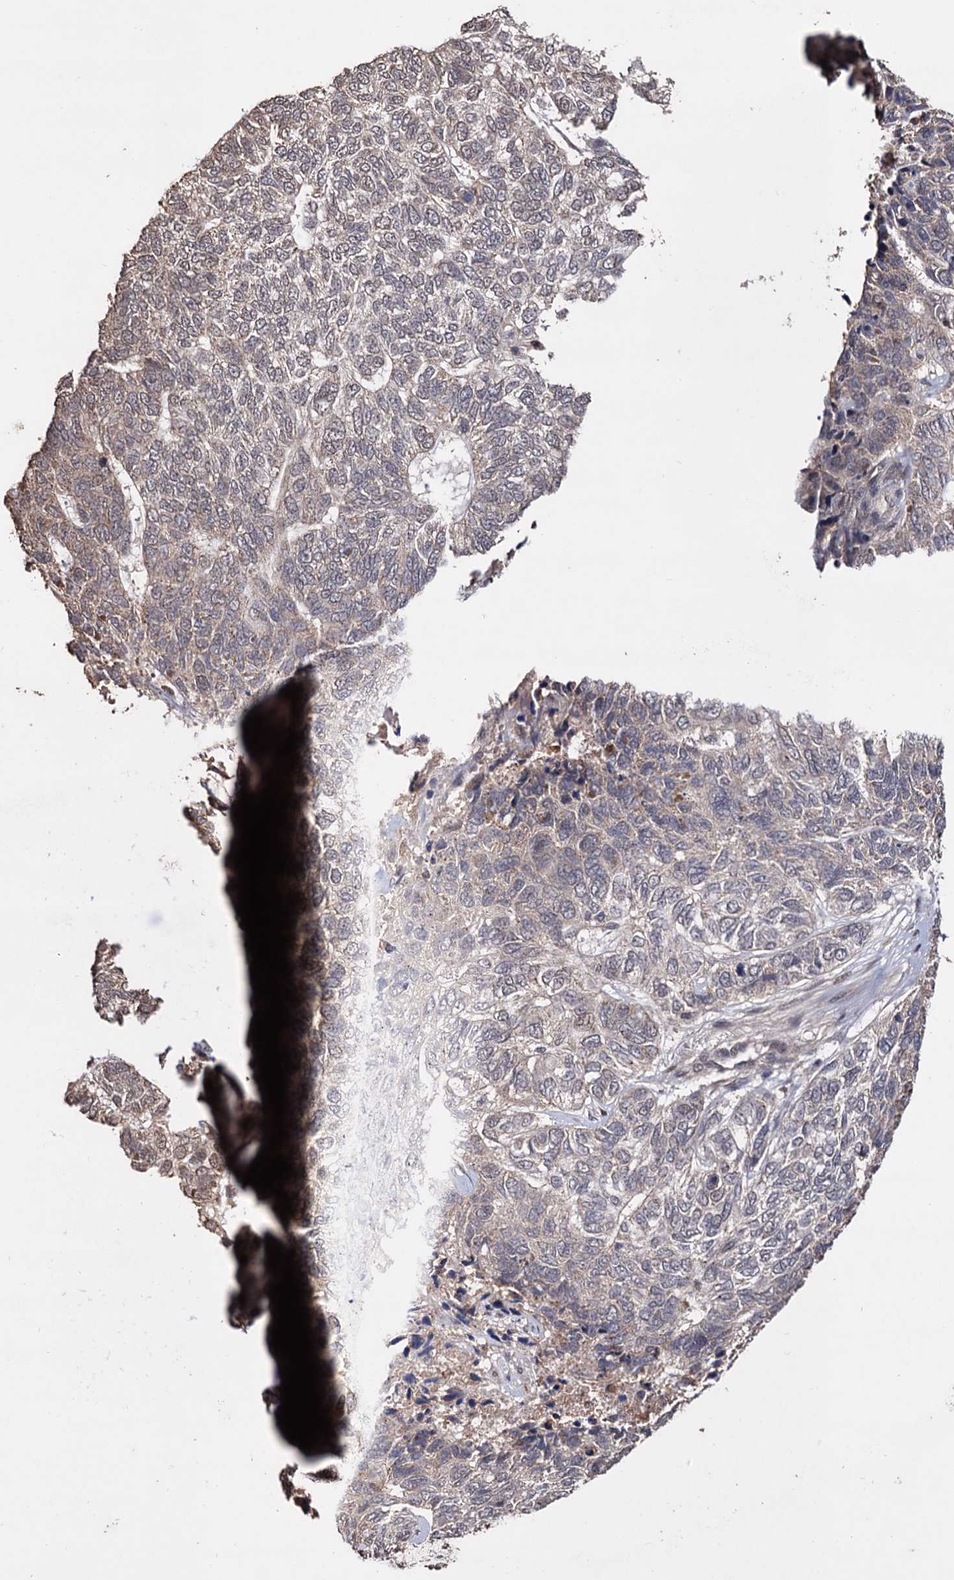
{"staining": {"intensity": "weak", "quantity": "<25%", "location": "cytoplasmic/membranous"}, "tissue": "skin cancer", "cell_type": "Tumor cells", "image_type": "cancer", "snomed": [{"axis": "morphology", "description": "Basal cell carcinoma"}, {"axis": "topography", "description": "Skin"}], "caption": "A photomicrograph of human skin cancer is negative for staining in tumor cells.", "gene": "KLF5", "patient": {"sex": "female", "age": 65}}